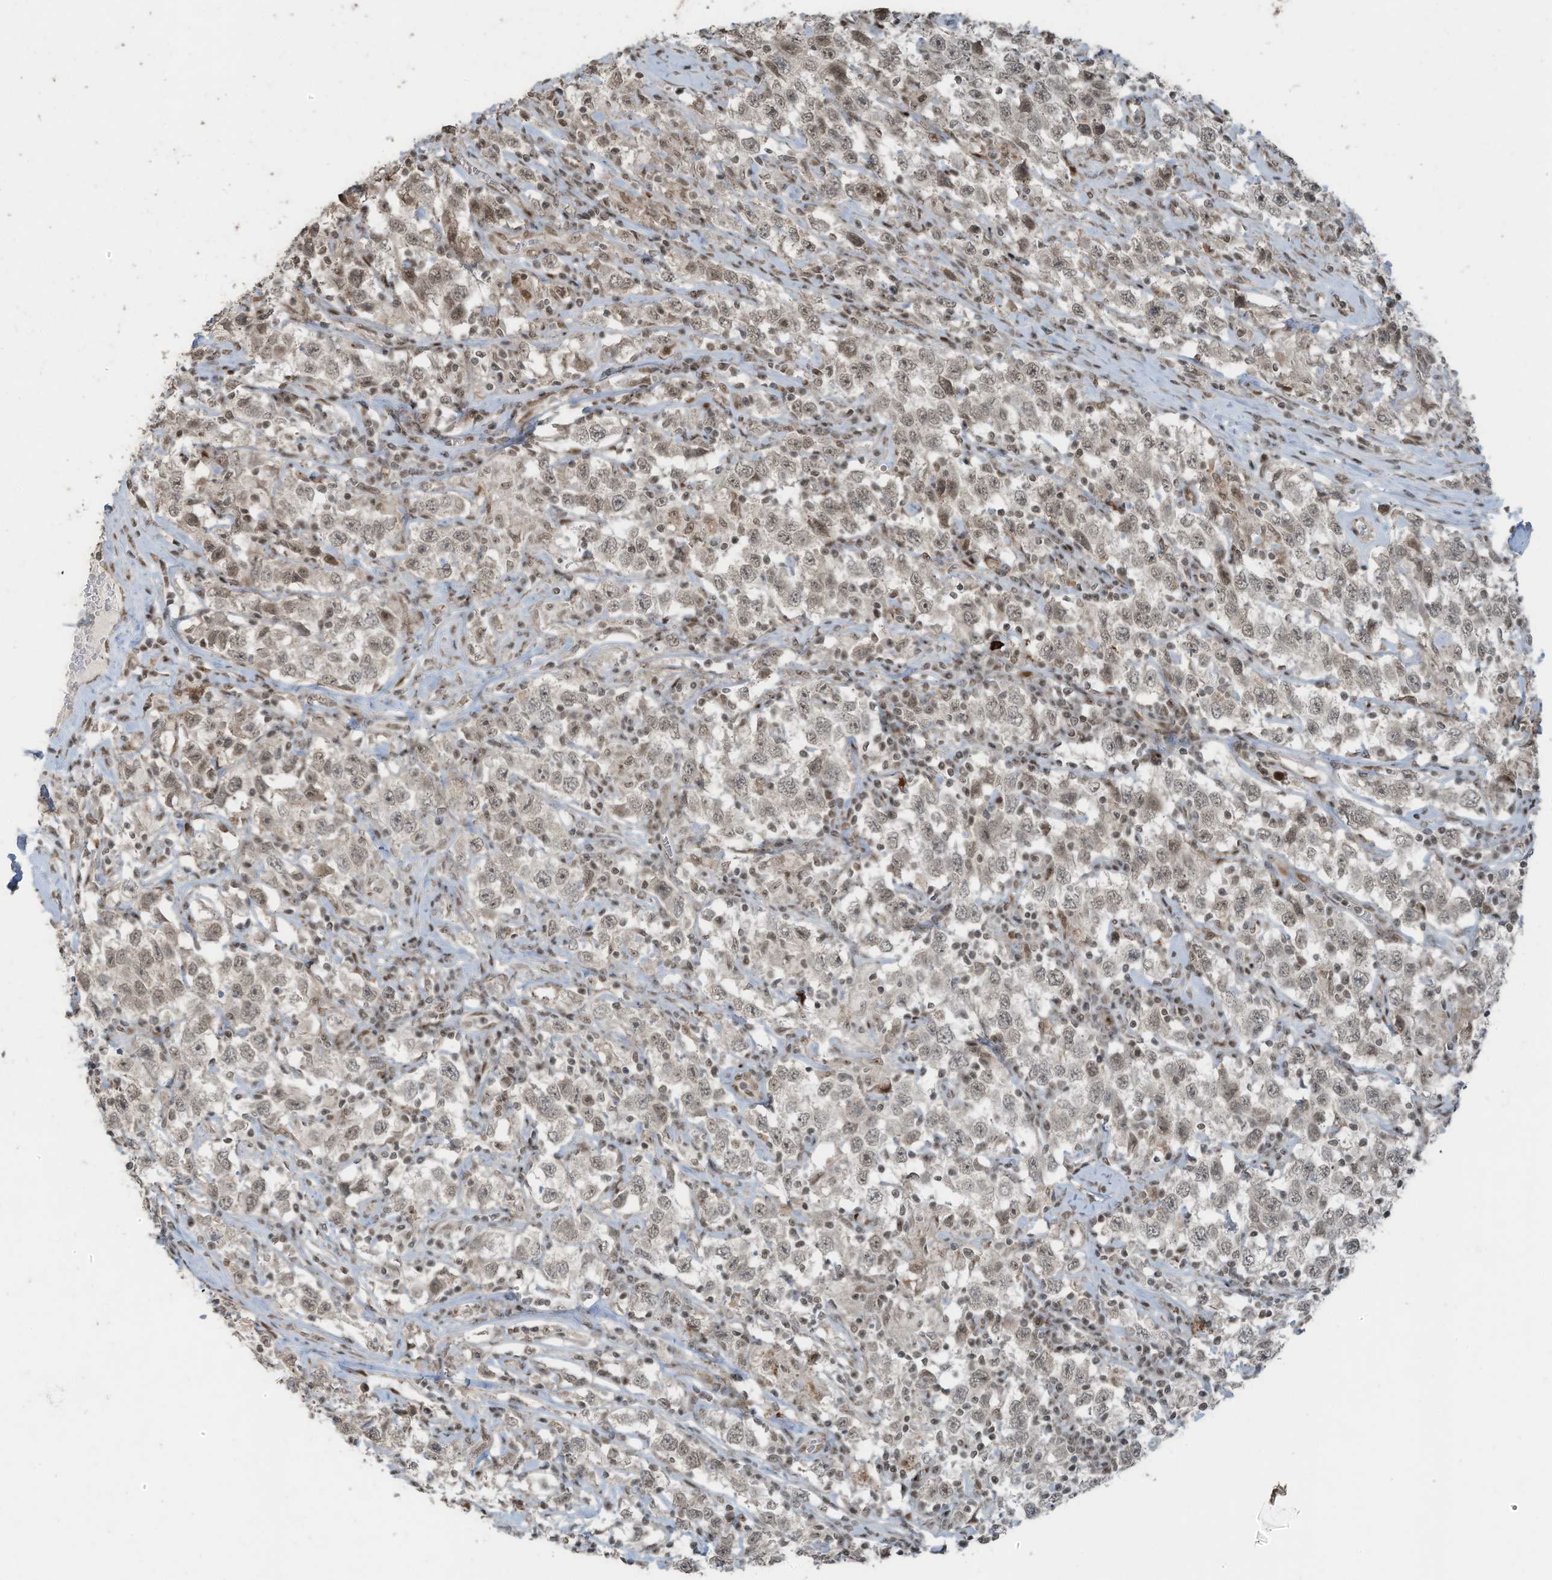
{"staining": {"intensity": "weak", "quantity": "25%-75%", "location": "nuclear"}, "tissue": "testis cancer", "cell_type": "Tumor cells", "image_type": "cancer", "snomed": [{"axis": "morphology", "description": "Seminoma, NOS"}, {"axis": "topography", "description": "Testis"}], "caption": "Human testis cancer stained for a protein (brown) exhibits weak nuclear positive expression in about 25%-75% of tumor cells.", "gene": "PCNP", "patient": {"sex": "male", "age": 41}}